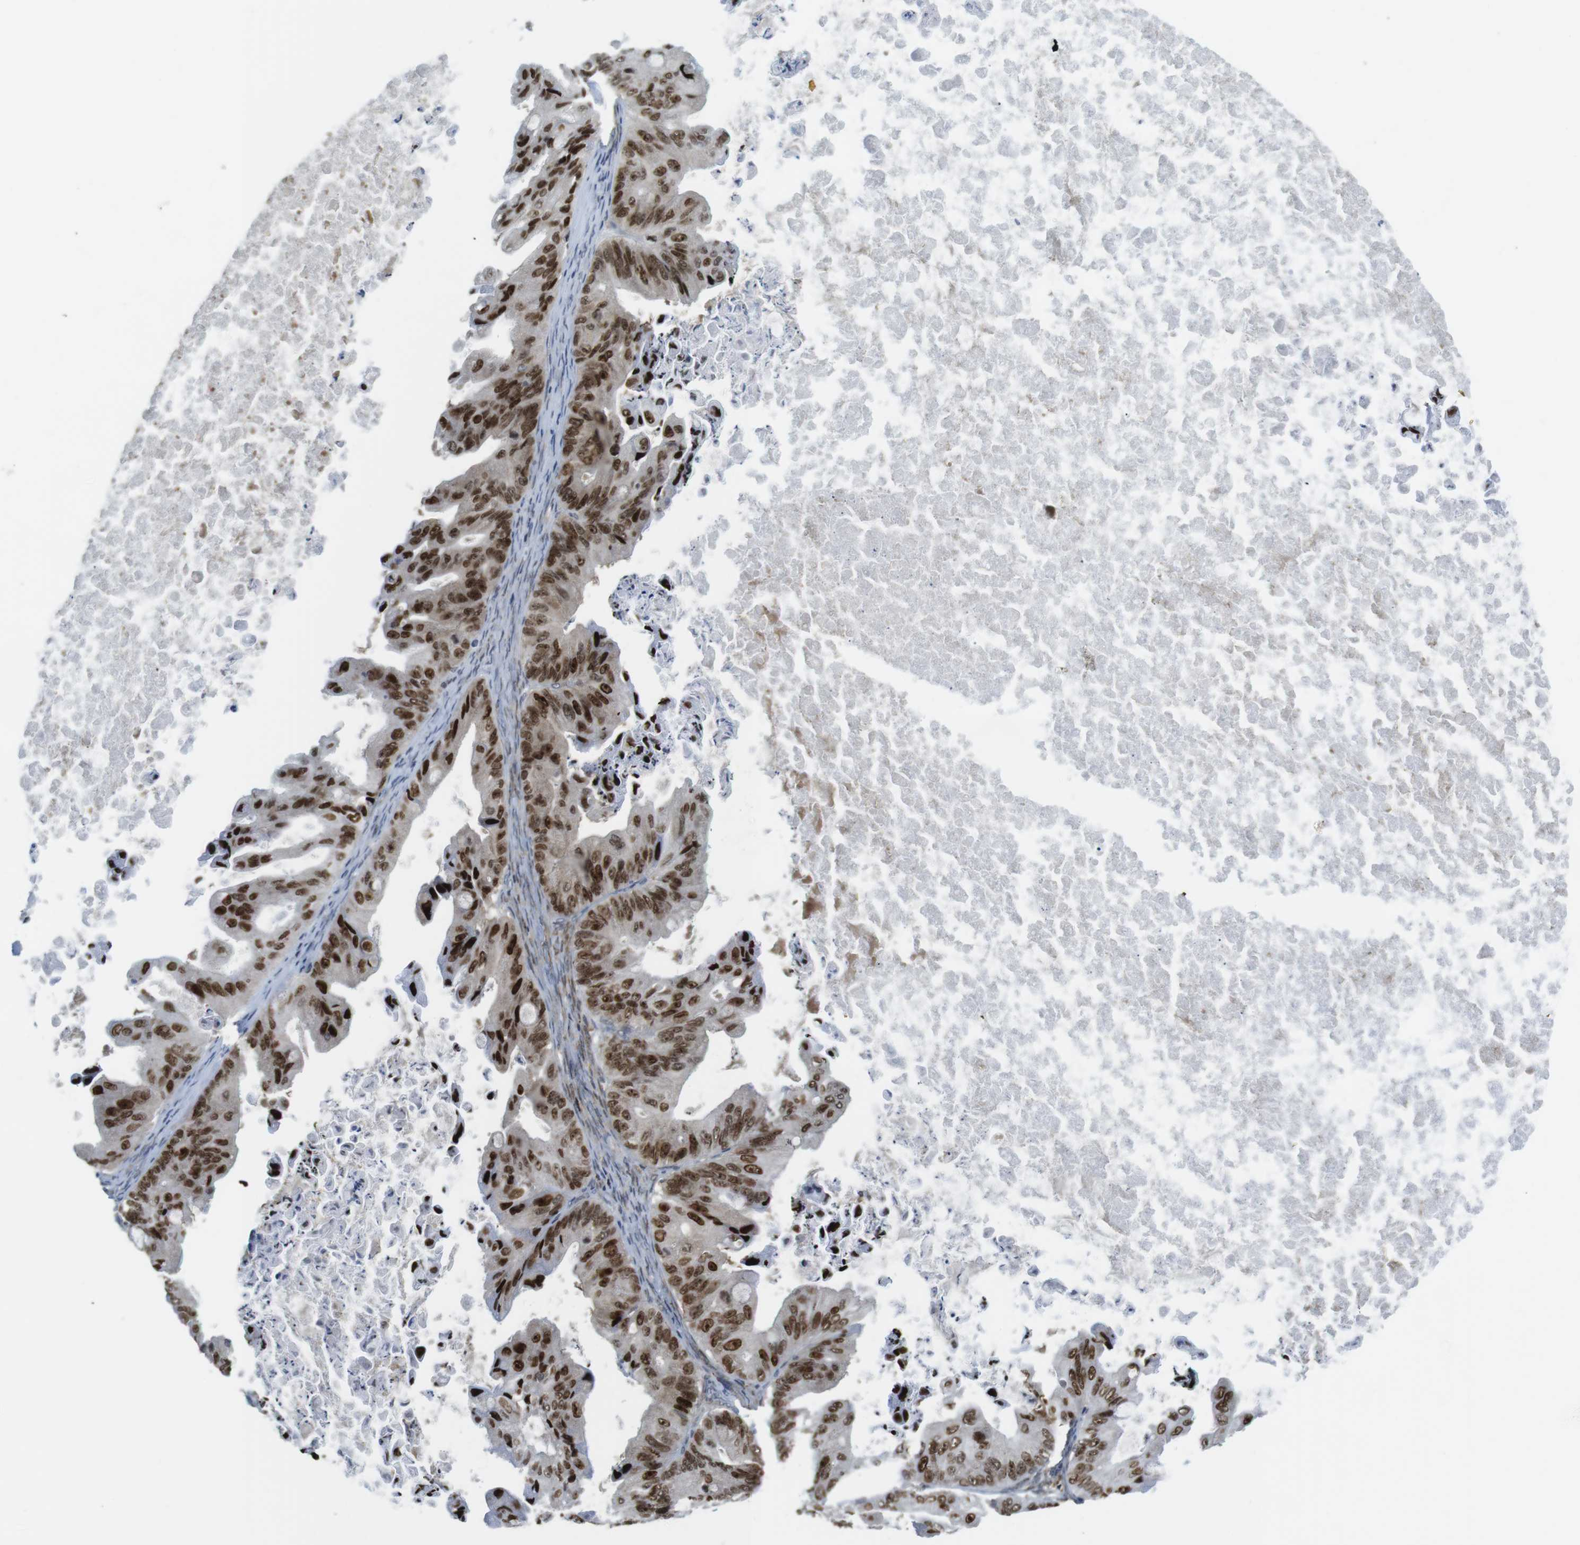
{"staining": {"intensity": "moderate", "quantity": ">75%", "location": "nuclear"}, "tissue": "ovarian cancer", "cell_type": "Tumor cells", "image_type": "cancer", "snomed": [{"axis": "morphology", "description": "Cystadenocarcinoma, mucinous, NOS"}, {"axis": "topography", "description": "Ovary"}], "caption": "Tumor cells demonstrate medium levels of moderate nuclear positivity in about >75% of cells in mucinous cystadenocarcinoma (ovarian).", "gene": "RCC1", "patient": {"sex": "female", "age": 37}}